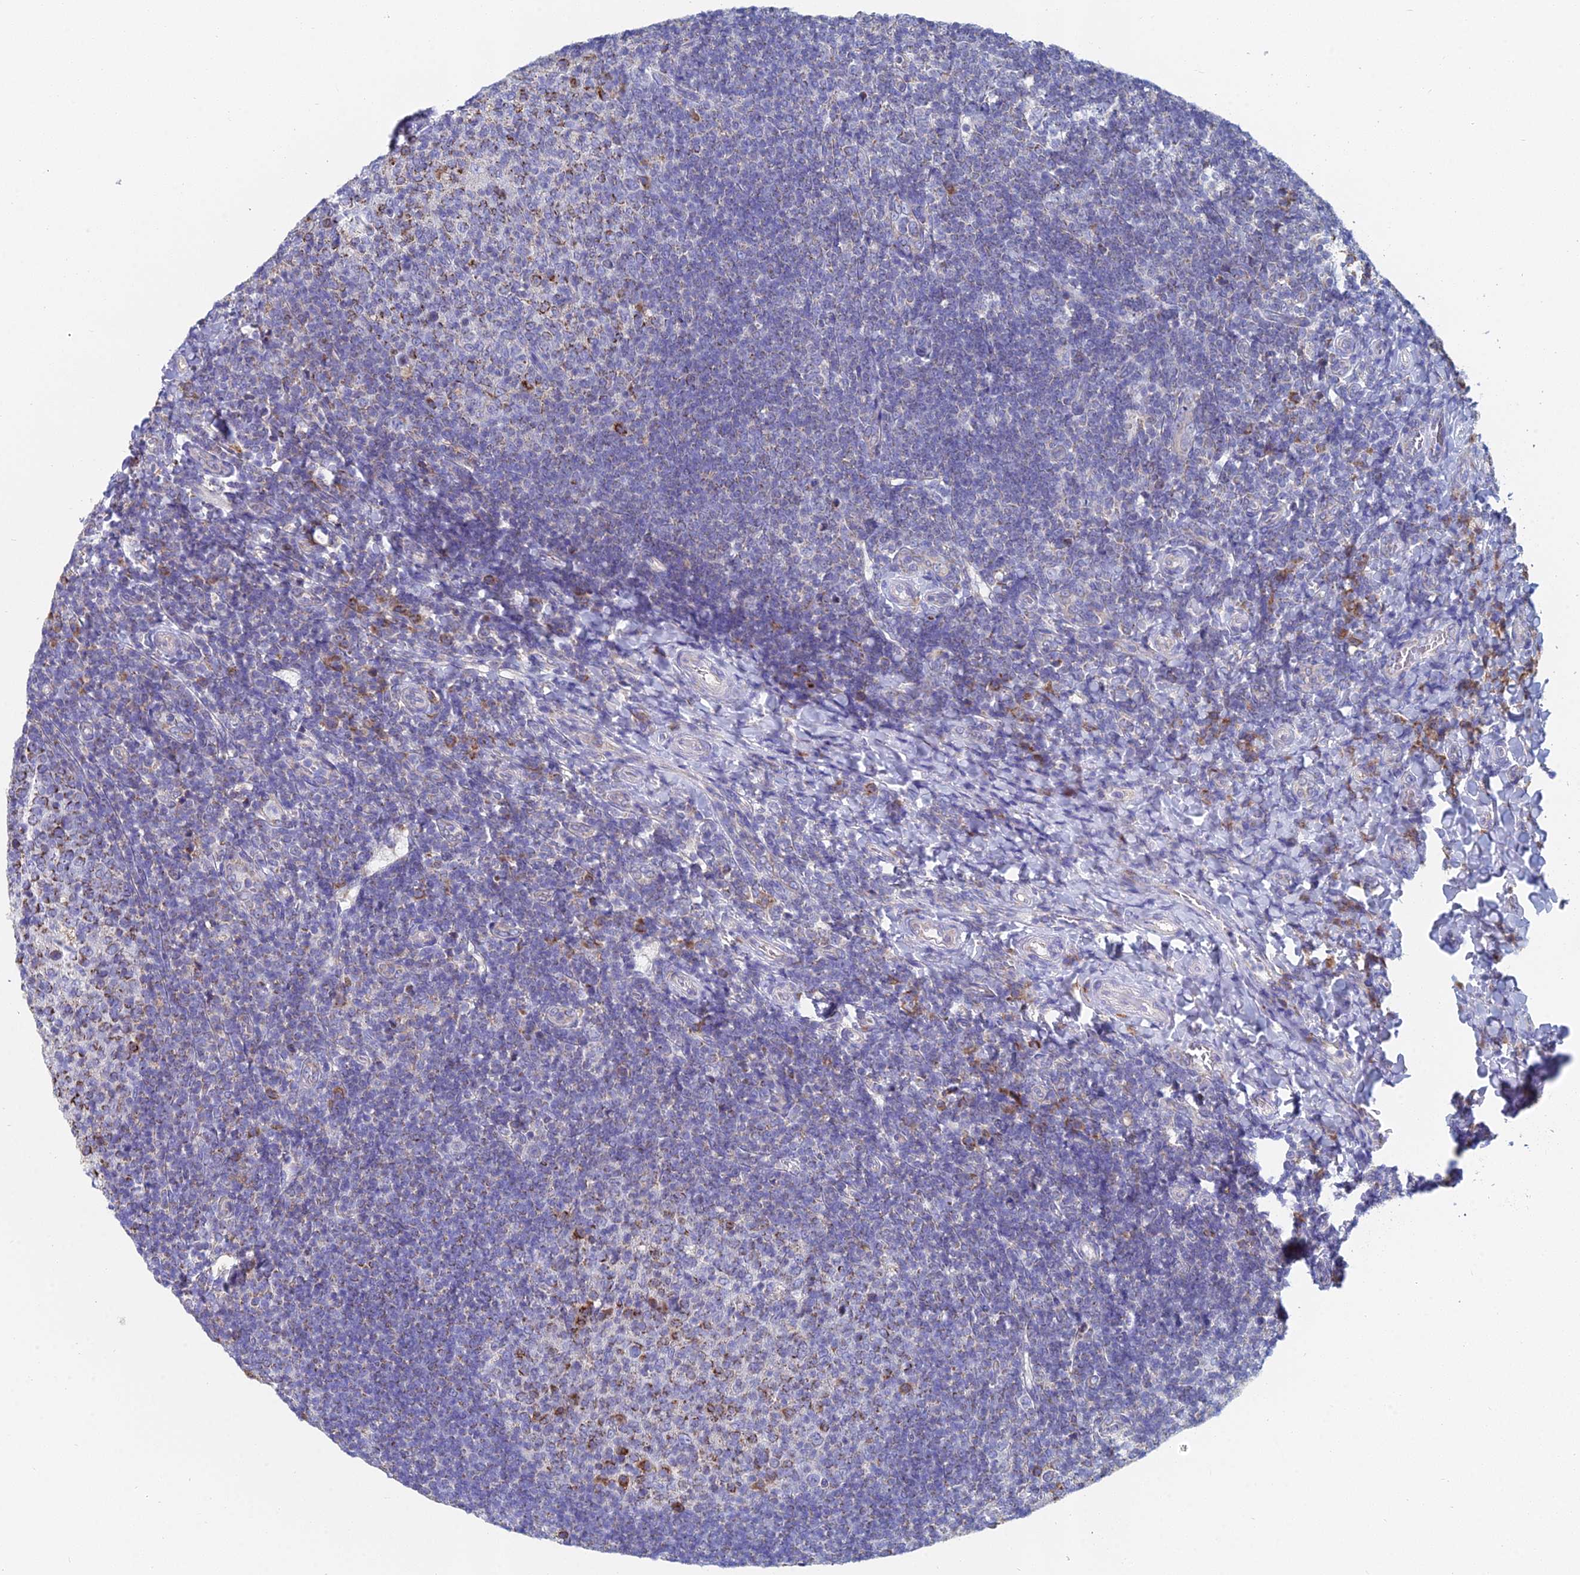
{"staining": {"intensity": "moderate", "quantity": "<25%", "location": "cytoplasmic/membranous"}, "tissue": "tonsil", "cell_type": "Germinal center cells", "image_type": "normal", "snomed": [{"axis": "morphology", "description": "Normal tissue, NOS"}, {"axis": "topography", "description": "Tonsil"}], "caption": "Immunohistochemical staining of unremarkable human tonsil shows moderate cytoplasmic/membranous protein positivity in approximately <25% of germinal center cells.", "gene": "CRACR2B", "patient": {"sex": "female", "age": 10}}